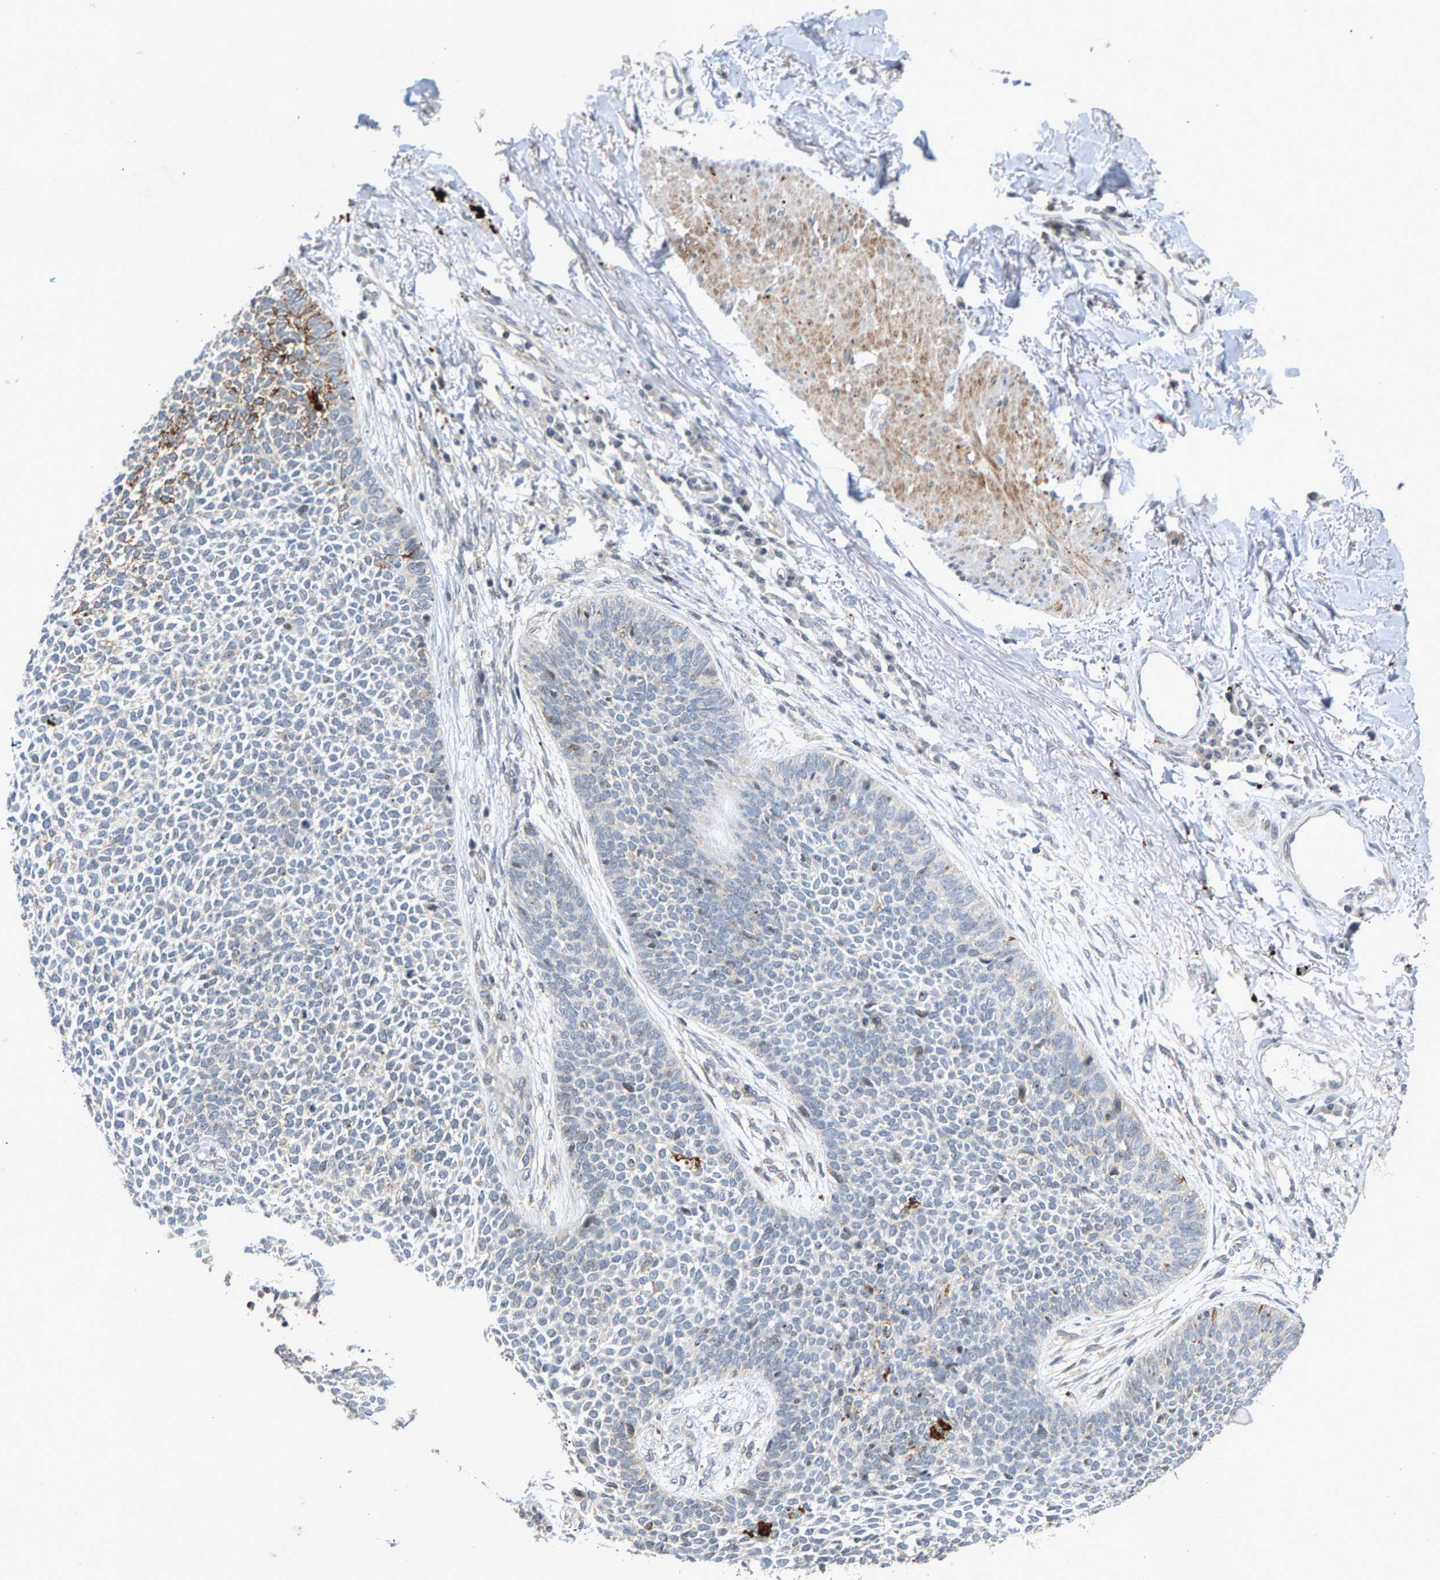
{"staining": {"intensity": "strong", "quantity": "25%-75%", "location": "cytoplasmic/membranous"}, "tissue": "skin cancer", "cell_type": "Tumor cells", "image_type": "cancer", "snomed": [{"axis": "morphology", "description": "Basal cell carcinoma"}, {"axis": "topography", "description": "Skin"}], "caption": "Skin cancer (basal cell carcinoma) stained with DAB immunohistochemistry reveals high levels of strong cytoplasmic/membranous expression in approximately 25%-75% of tumor cells.", "gene": "ZPR1", "patient": {"sex": "female", "age": 84}}